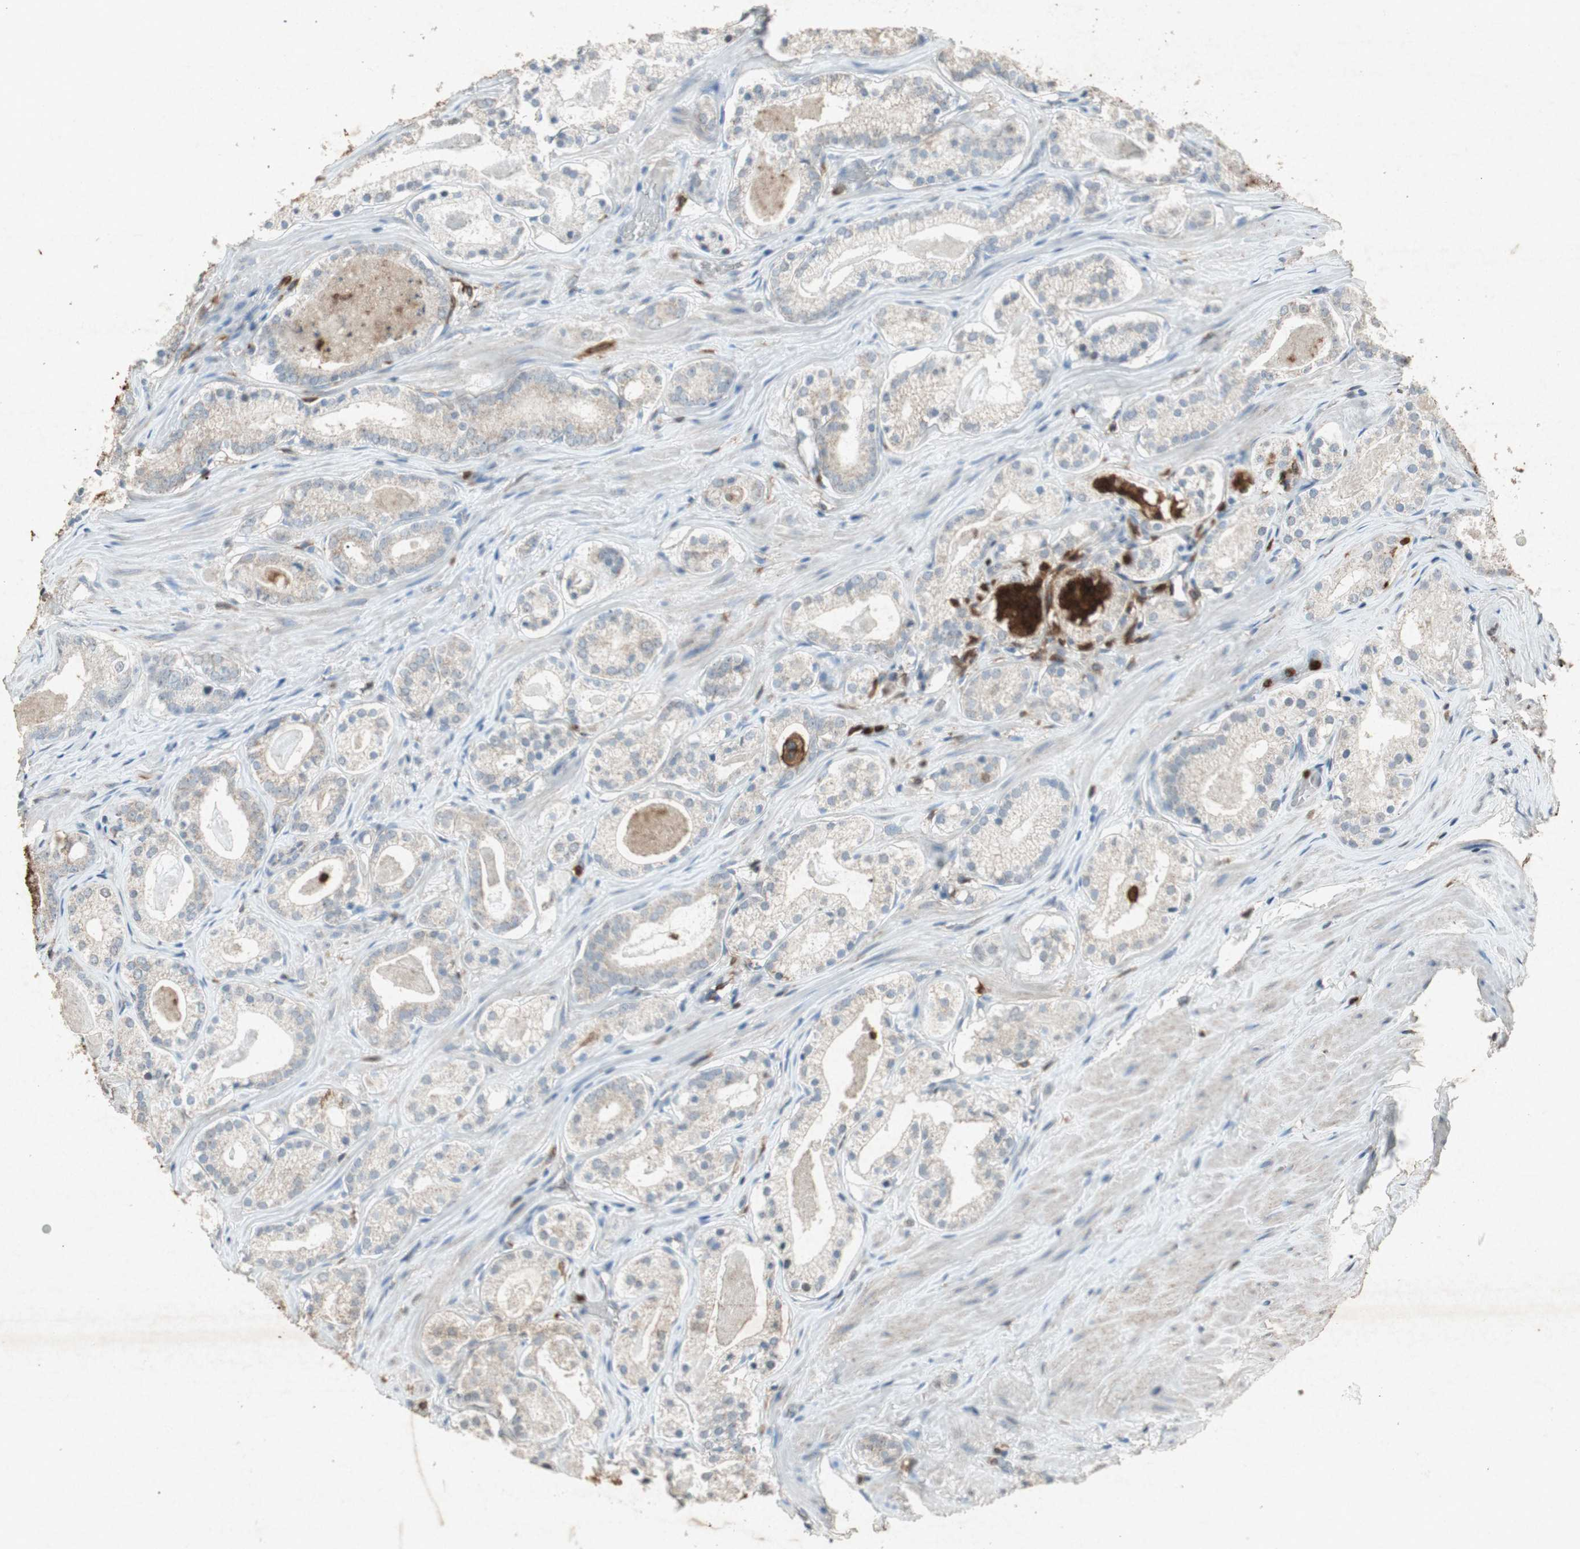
{"staining": {"intensity": "moderate", "quantity": "25%-75%", "location": "cytoplasmic/membranous,nuclear"}, "tissue": "prostate cancer", "cell_type": "Tumor cells", "image_type": "cancer", "snomed": [{"axis": "morphology", "description": "Adenocarcinoma, Low grade"}, {"axis": "topography", "description": "Prostate"}], "caption": "The micrograph demonstrates immunohistochemical staining of prostate cancer. There is moderate cytoplasmic/membranous and nuclear staining is appreciated in about 25%-75% of tumor cells.", "gene": "TYROBP", "patient": {"sex": "male", "age": 59}}